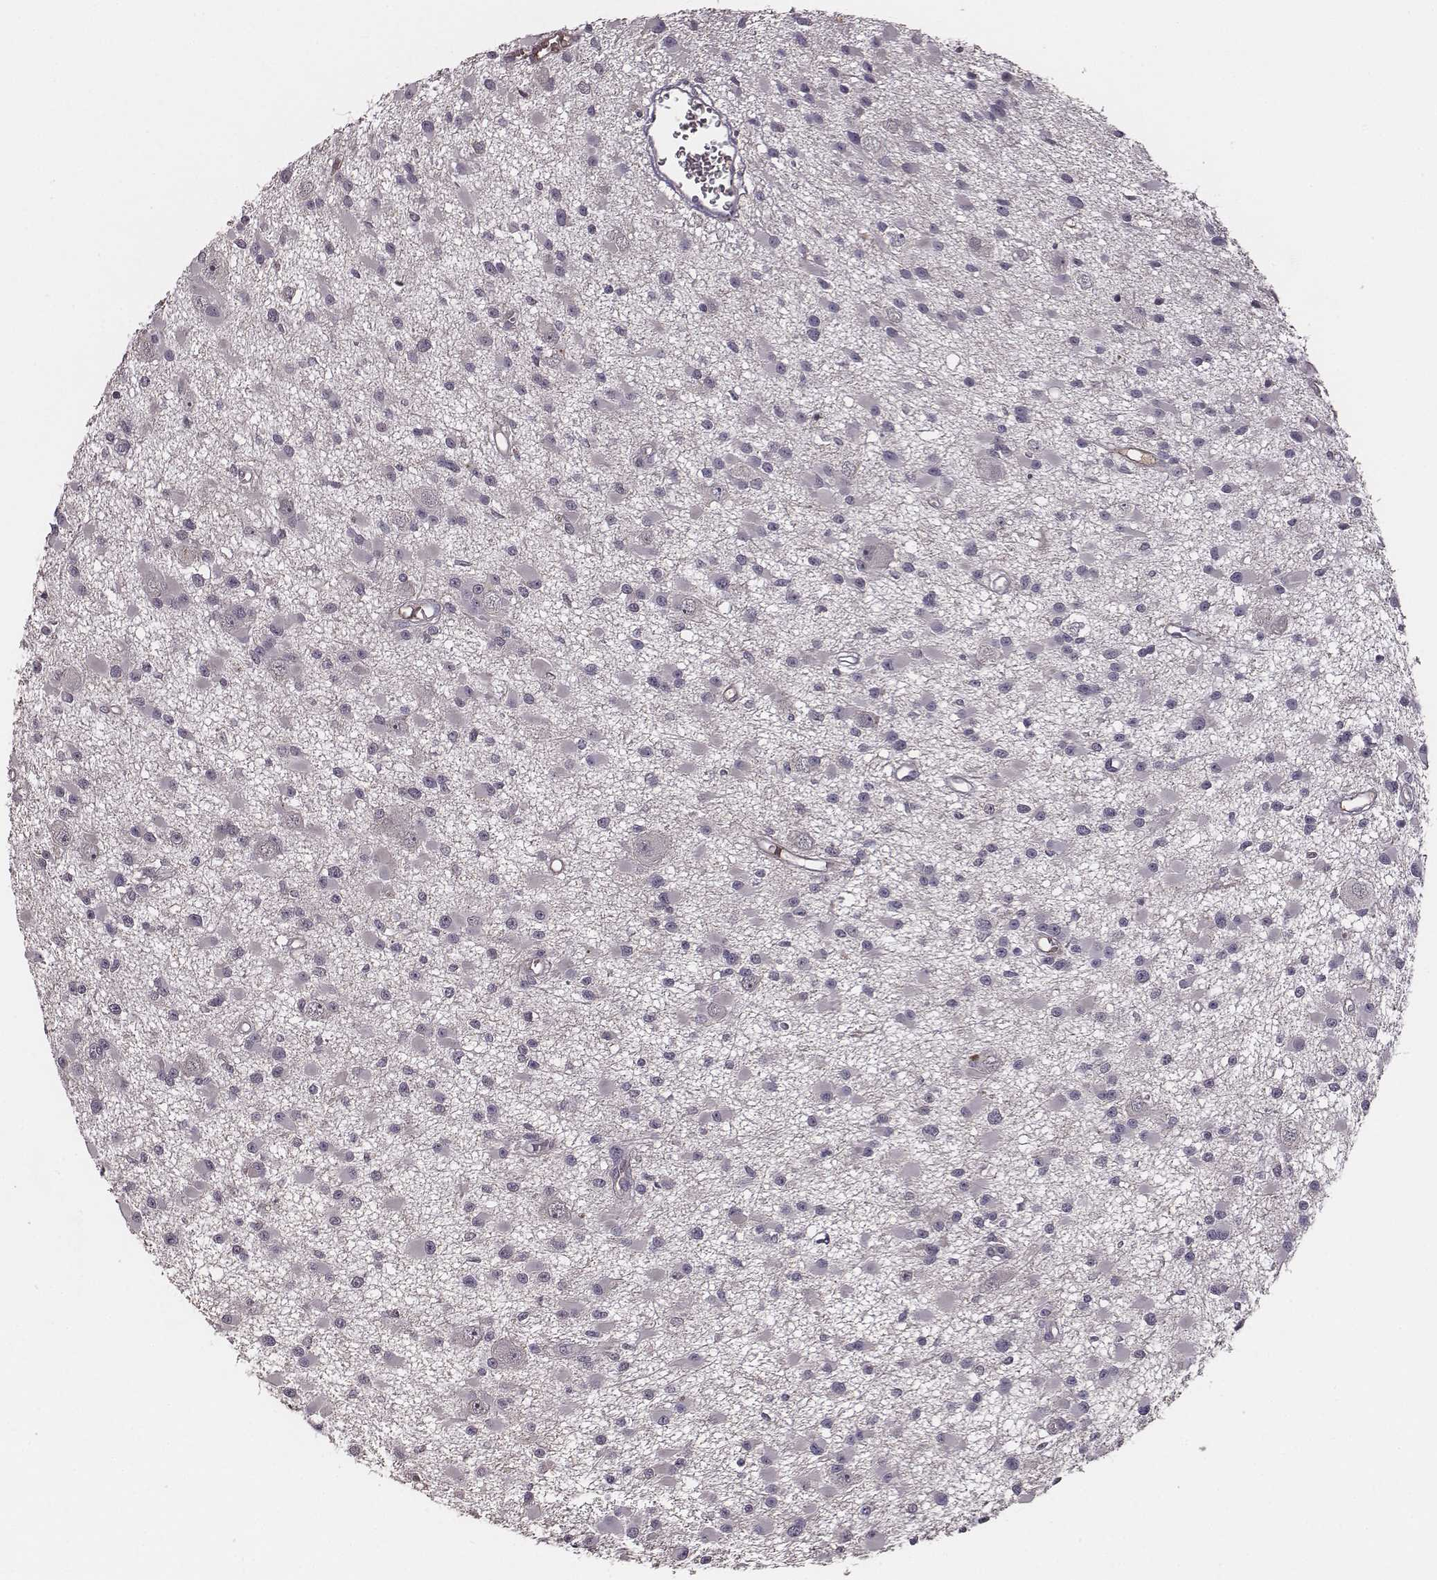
{"staining": {"intensity": "negative", "quantity": "none", "location": "none"}, "tissue": "glioma", "cell_type": "Tumor cells", "image_type": "cancer", "snomed": [{"axis": "morphology", "description": "Glioma, malignant, High grade"}, {"axis": "topography", "description": "Brain"}], "caption": "Tumor cells show no significant protein staining in malignant high-grade glioma.", "gene": "SLC22A6", "patient": {"sex": "male", "age": 54}}